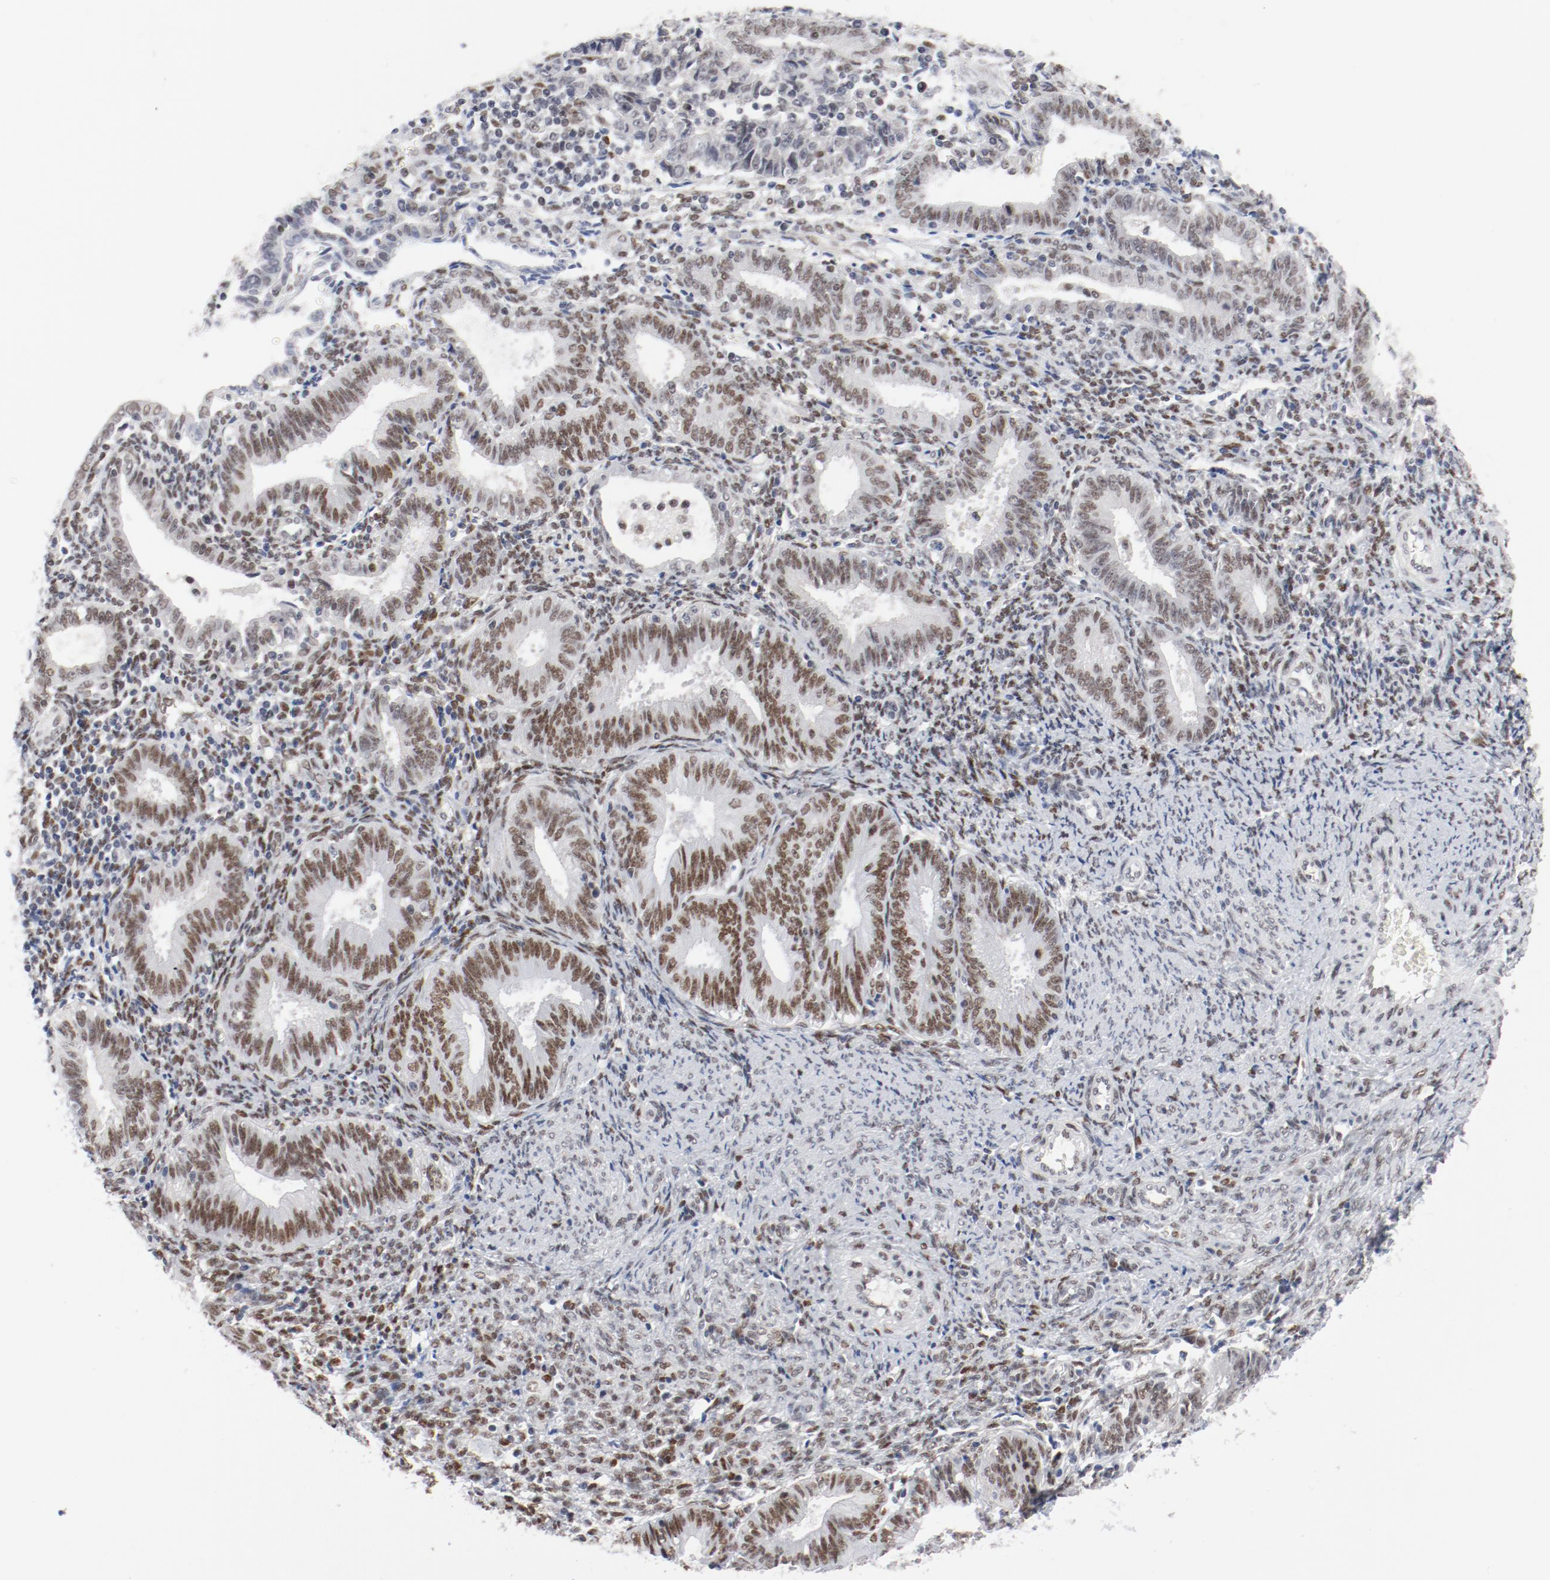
{"staining": {"intensity": "moderate", "quantity": ">75%", "location": "nuclear"}, "tissue": "endometrial cancer", "cell_type": "Tumor cells", "image_type": "cancer", "snomed": [{"axis": "morphology", "description": "Adenocarcinoma, NOS"}, {"axis": "topography", "description": "Endometrium"}], "caption": "This micrograph demonstrates immunohistochemistry (IHC) staining of adenocarcinoma (endometrial), with medium moderate nuclear staining in approximately >75% of tumor cells.", "gene": "ARNT", "patient": {"sex": "female", "age": 42}}